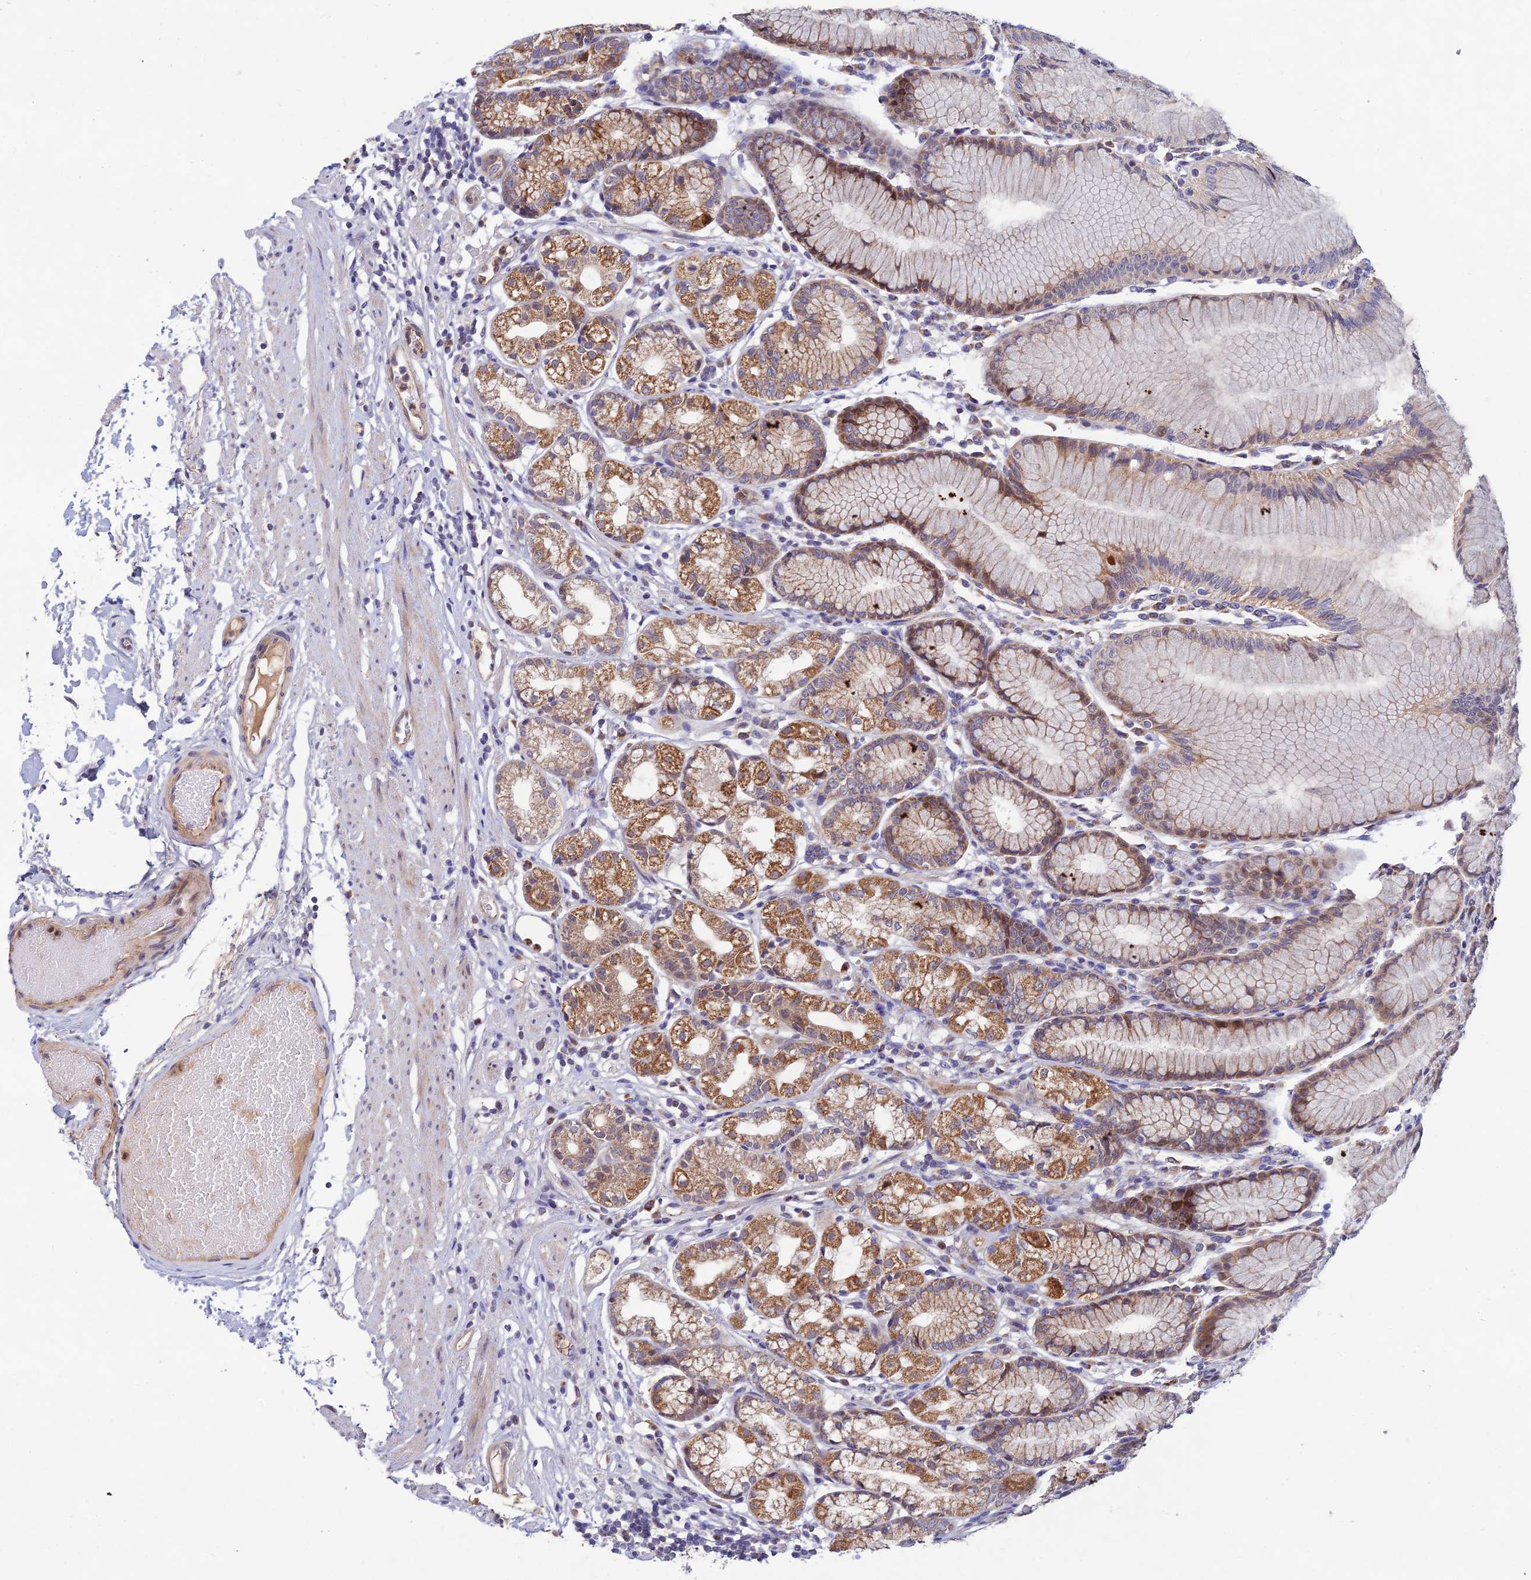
{"staining": {"intensity": "moderate", "quantity": ">75%", "location": "cytoplasmic/membranous,nuclear"}, "tissue": "stomach", "cell_type": "Glandular cells", "image_type": "normal", "snomed": [{"axis": "morphology", "description": "Normal tissue, NOS"}, {"axis": "topography", "description": "Stomach"}], "caption": "Human stomach stained with a brown dye exhibits moderate cytoplasmic/membranous,nuclear positive positivity in about >75% of glandular cells.", "gene": "FASTKD5", "patient": {"sex": "female", "age": 57}}